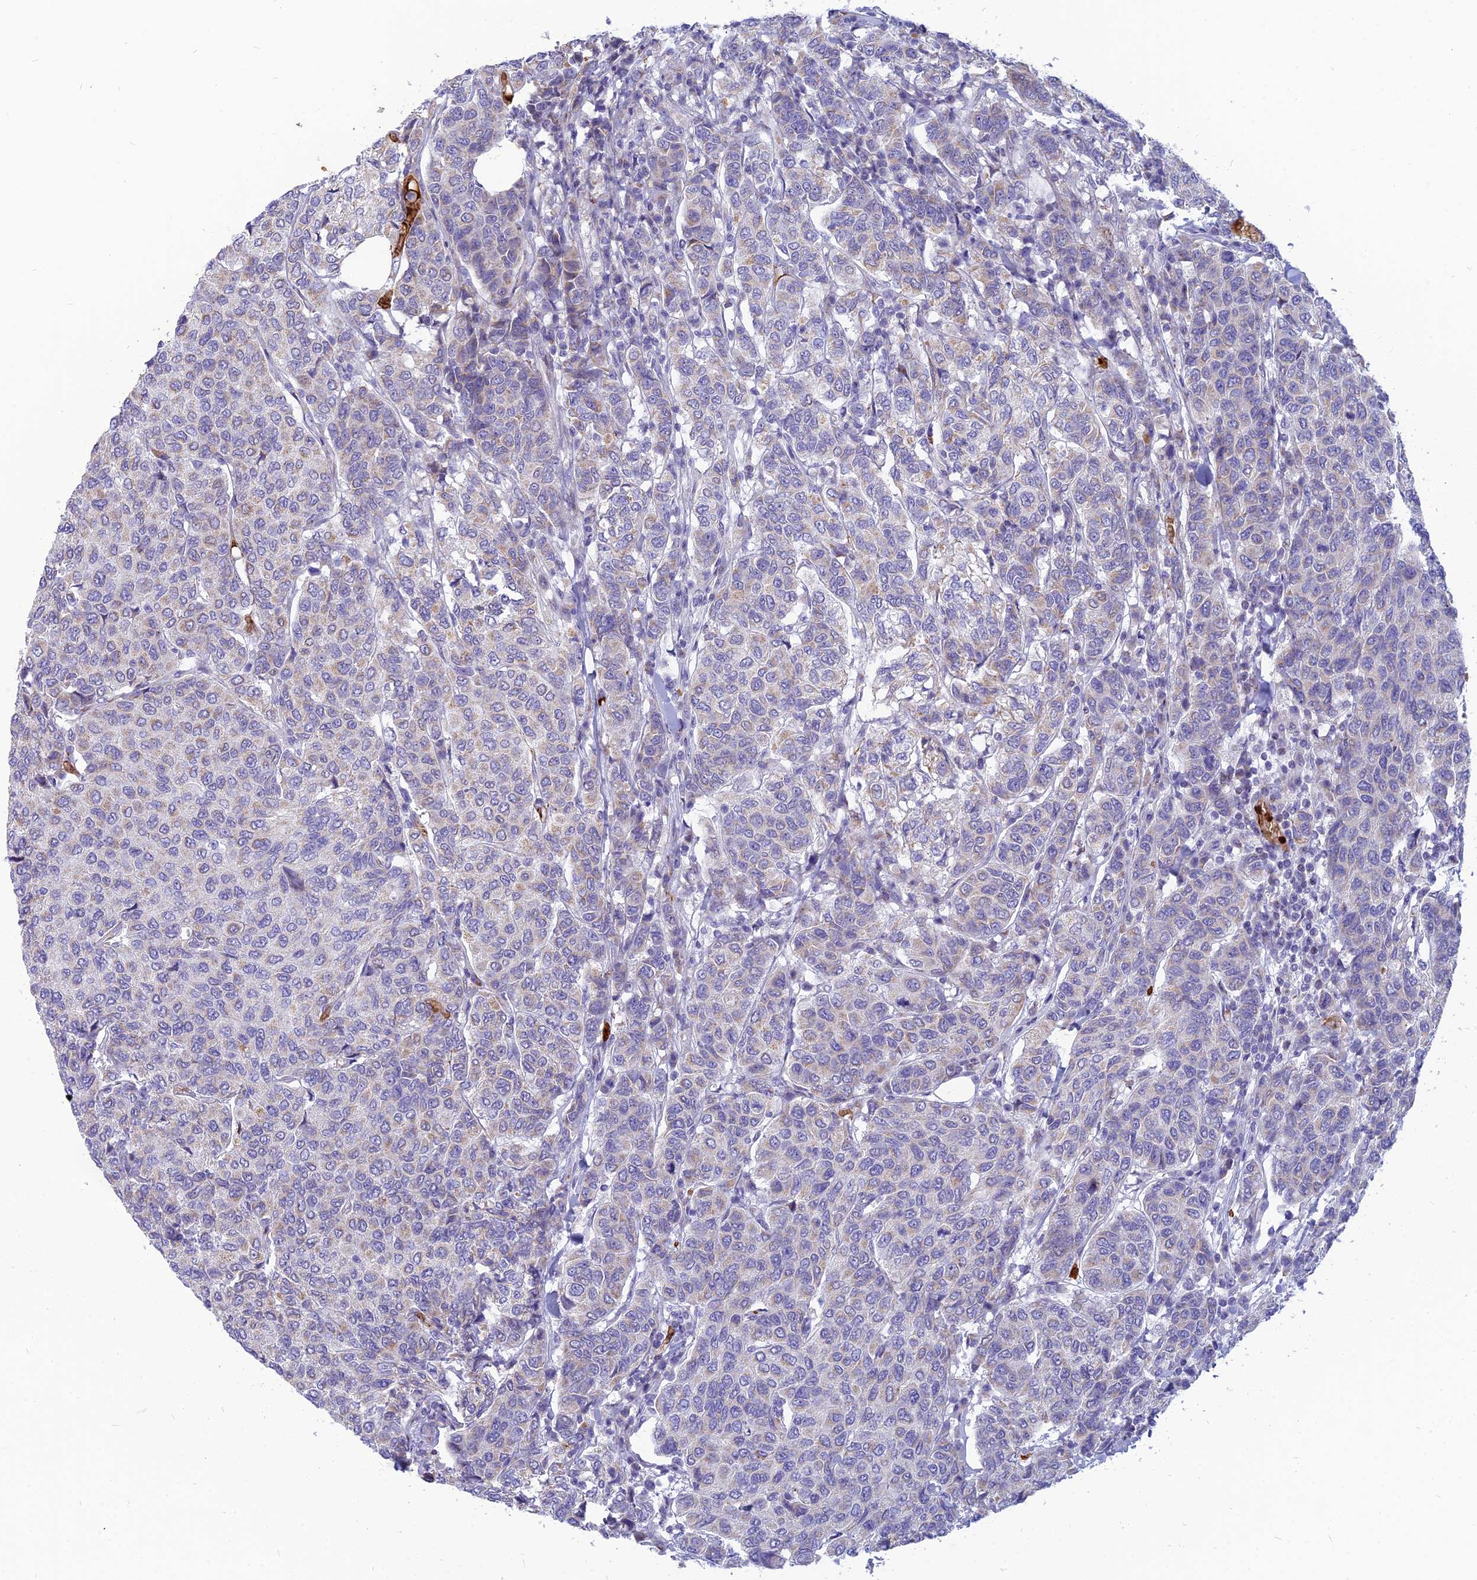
{"staining": {"intensity": "weak", "quantity": "<25%", "location": "cytoplasmic/membranous"}, "tissue": "breast cancer", "cell_type": "Tumor cells", "image_type": "cancer", "snomed": [{"axis": "morphology", "description": "Duct carcinoma"}, {"axis": "topography", "description": "Breast"}], "caption": "Breast cancer was stained to show a protein in brown. There is no significant expression in tumor cells.", "gene": "HHAT", "patient": {"sex": "female", "age": 55}}